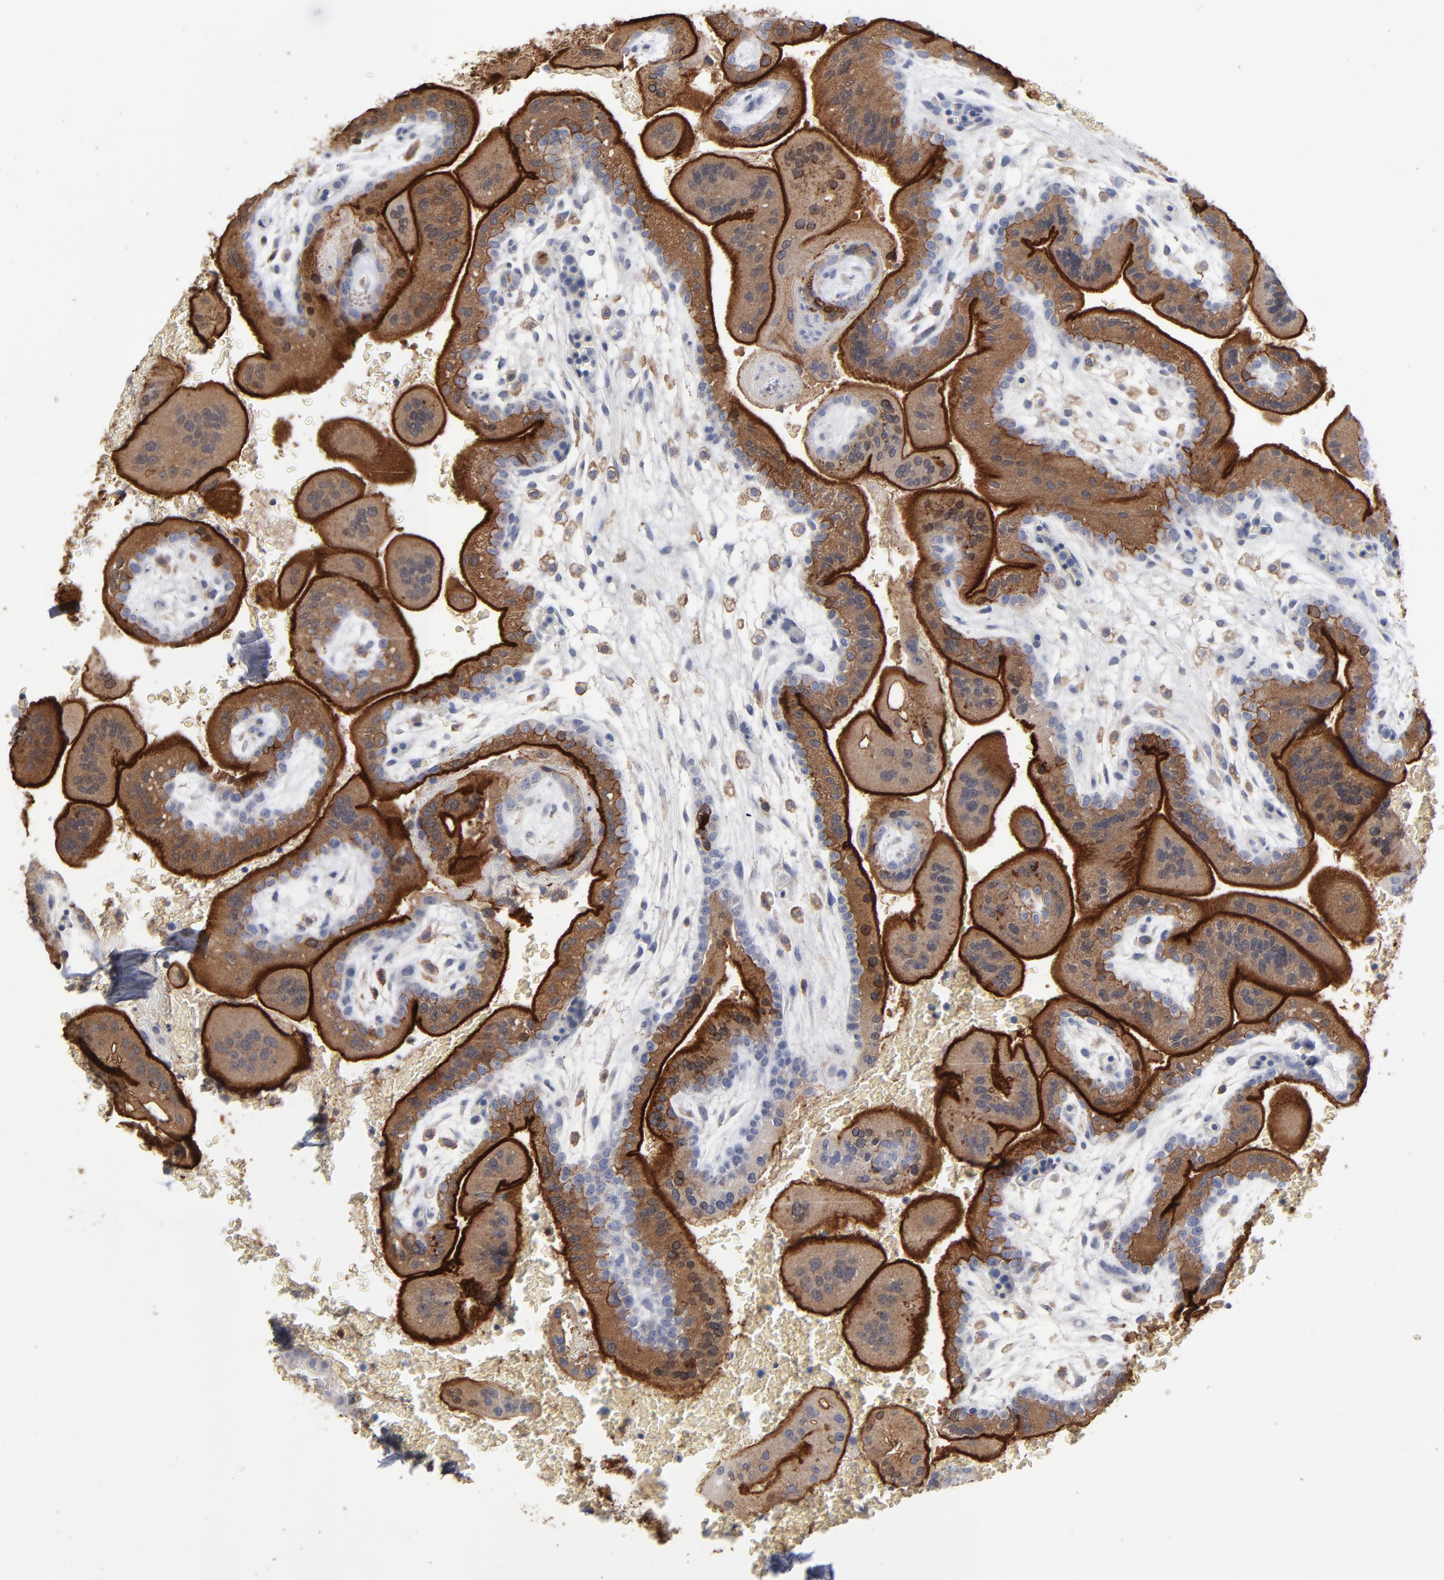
{"staining": {"intensity": "strong", "quantity": "25%-75%", "location": "cytoplasmic/membranous"}, "tissue": "placenta", "cell_type": "Trophoblastic cells", "image_type": "normal", "snomed": [{"axis": "morphology", "description": "Normal tissue, NOS"}, {"axis": "topography", "description": "Placenta"}], "caption": "A brown stain shows strong cytoplasmic/membranous staining of a protein in trophoblastic cells of normal placenta. (IHC, brightfield microscopy, high magnification).", "gene": "PDLIM2", "patient": {"sex": "female", "age": 35}}